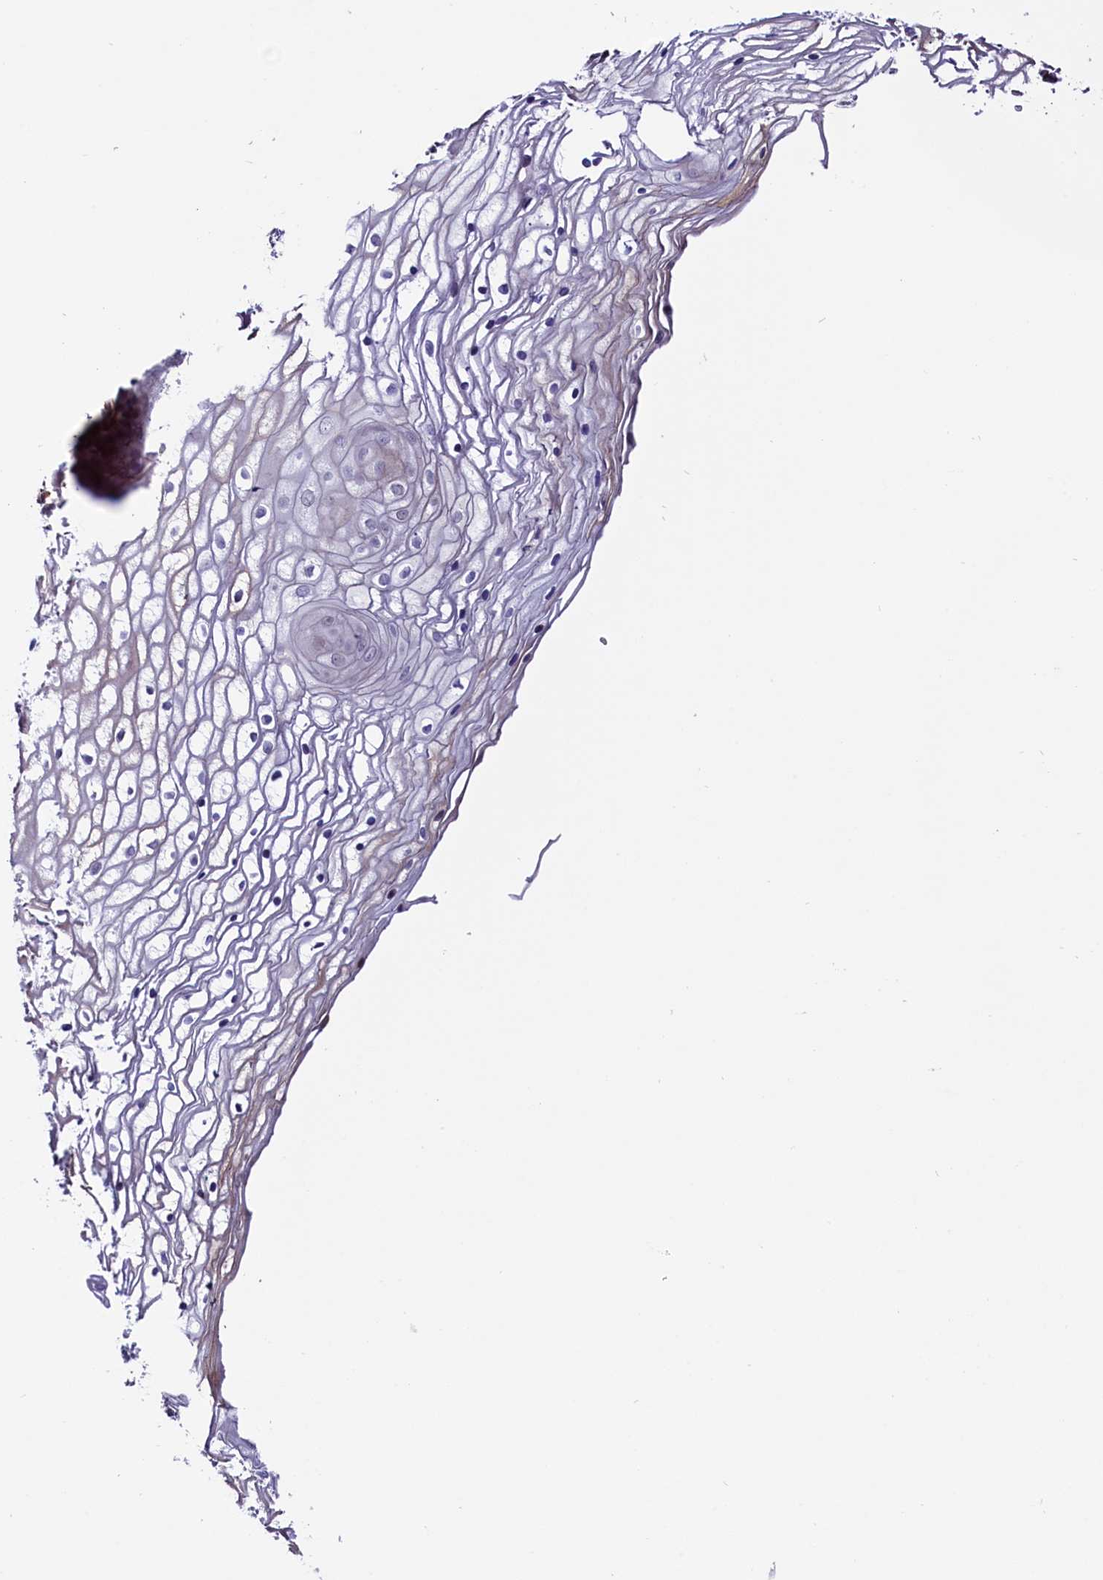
{"staining": {"intensity": "weak", "quantity": "<25%", "location": "nuclear"}, "tissue": "vagina", "cell_type": "Squamous epithelial cells", "image_type": "normal", "snomed": [{"axis": "morphology", "description": "Normal tissue, NOS"}, {"axis": "topography", "description": "Vagina"}], "caption": "The photomicrograph demonstrates no staining of squamous epithelial cells in unremarkable vagina.", "gene": "PDILT", "patient": {"sex": "female", "age": 34}}